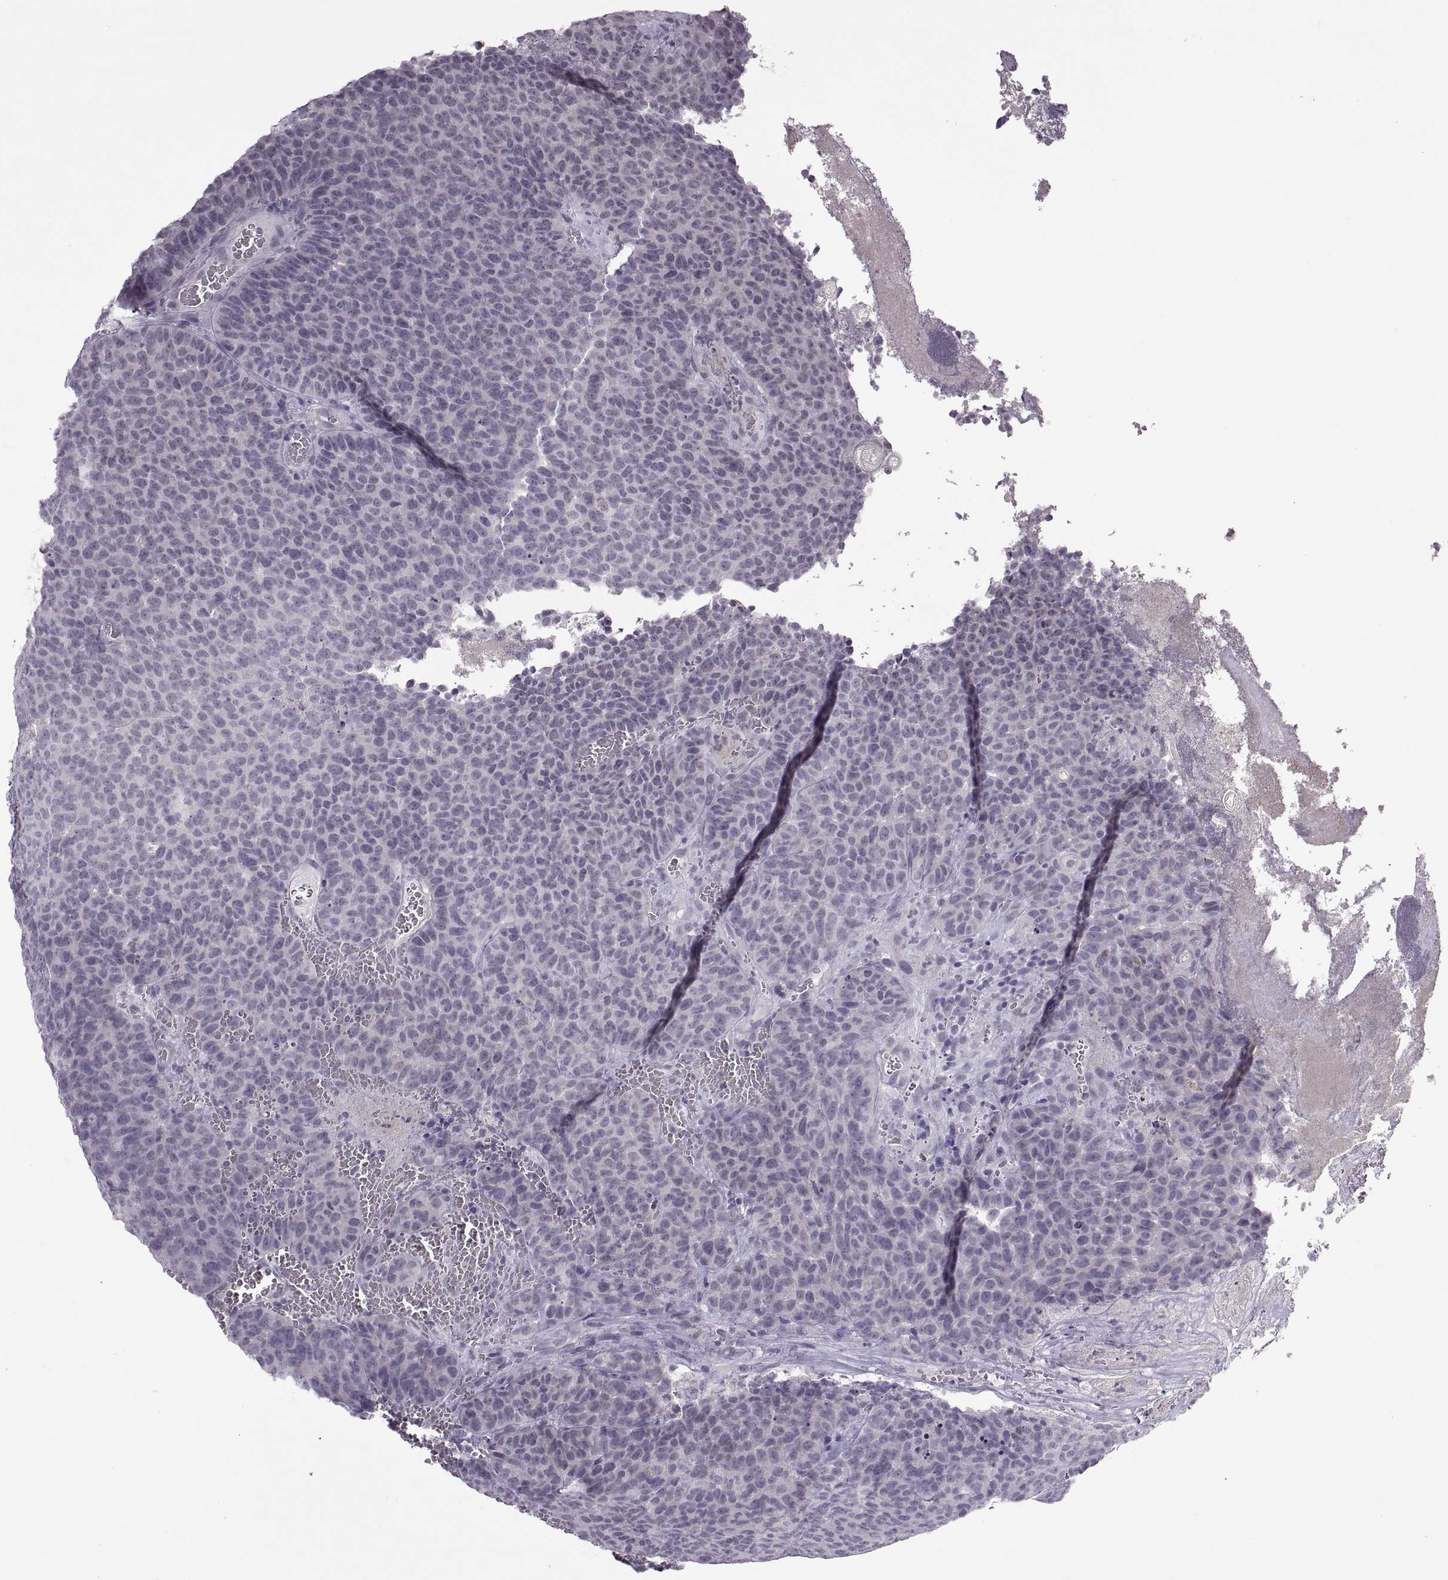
{"staining": {"intensity": "negative", "quantity": "none", "location": "none"}, "tissue": "urothelial cancer", "cell_type": "Tumor cells", "image_type": "cancer", "snomed": [{"axis": "morphology", "description": "Urothelial carcinoma, Low grade"}, {"axis": "topography", "description": "Urinary bladder"}], "caption": "Low-grade urothelial carcinoma was stained to show a protein in brown. There is no significant positivity in tumor cells. (DAB (3,3'-diaminobenzidine) immunohistochemistry (IHC), high magnification).", "gene": "OTP", "patient": {"sex": "female", "age": 62}}